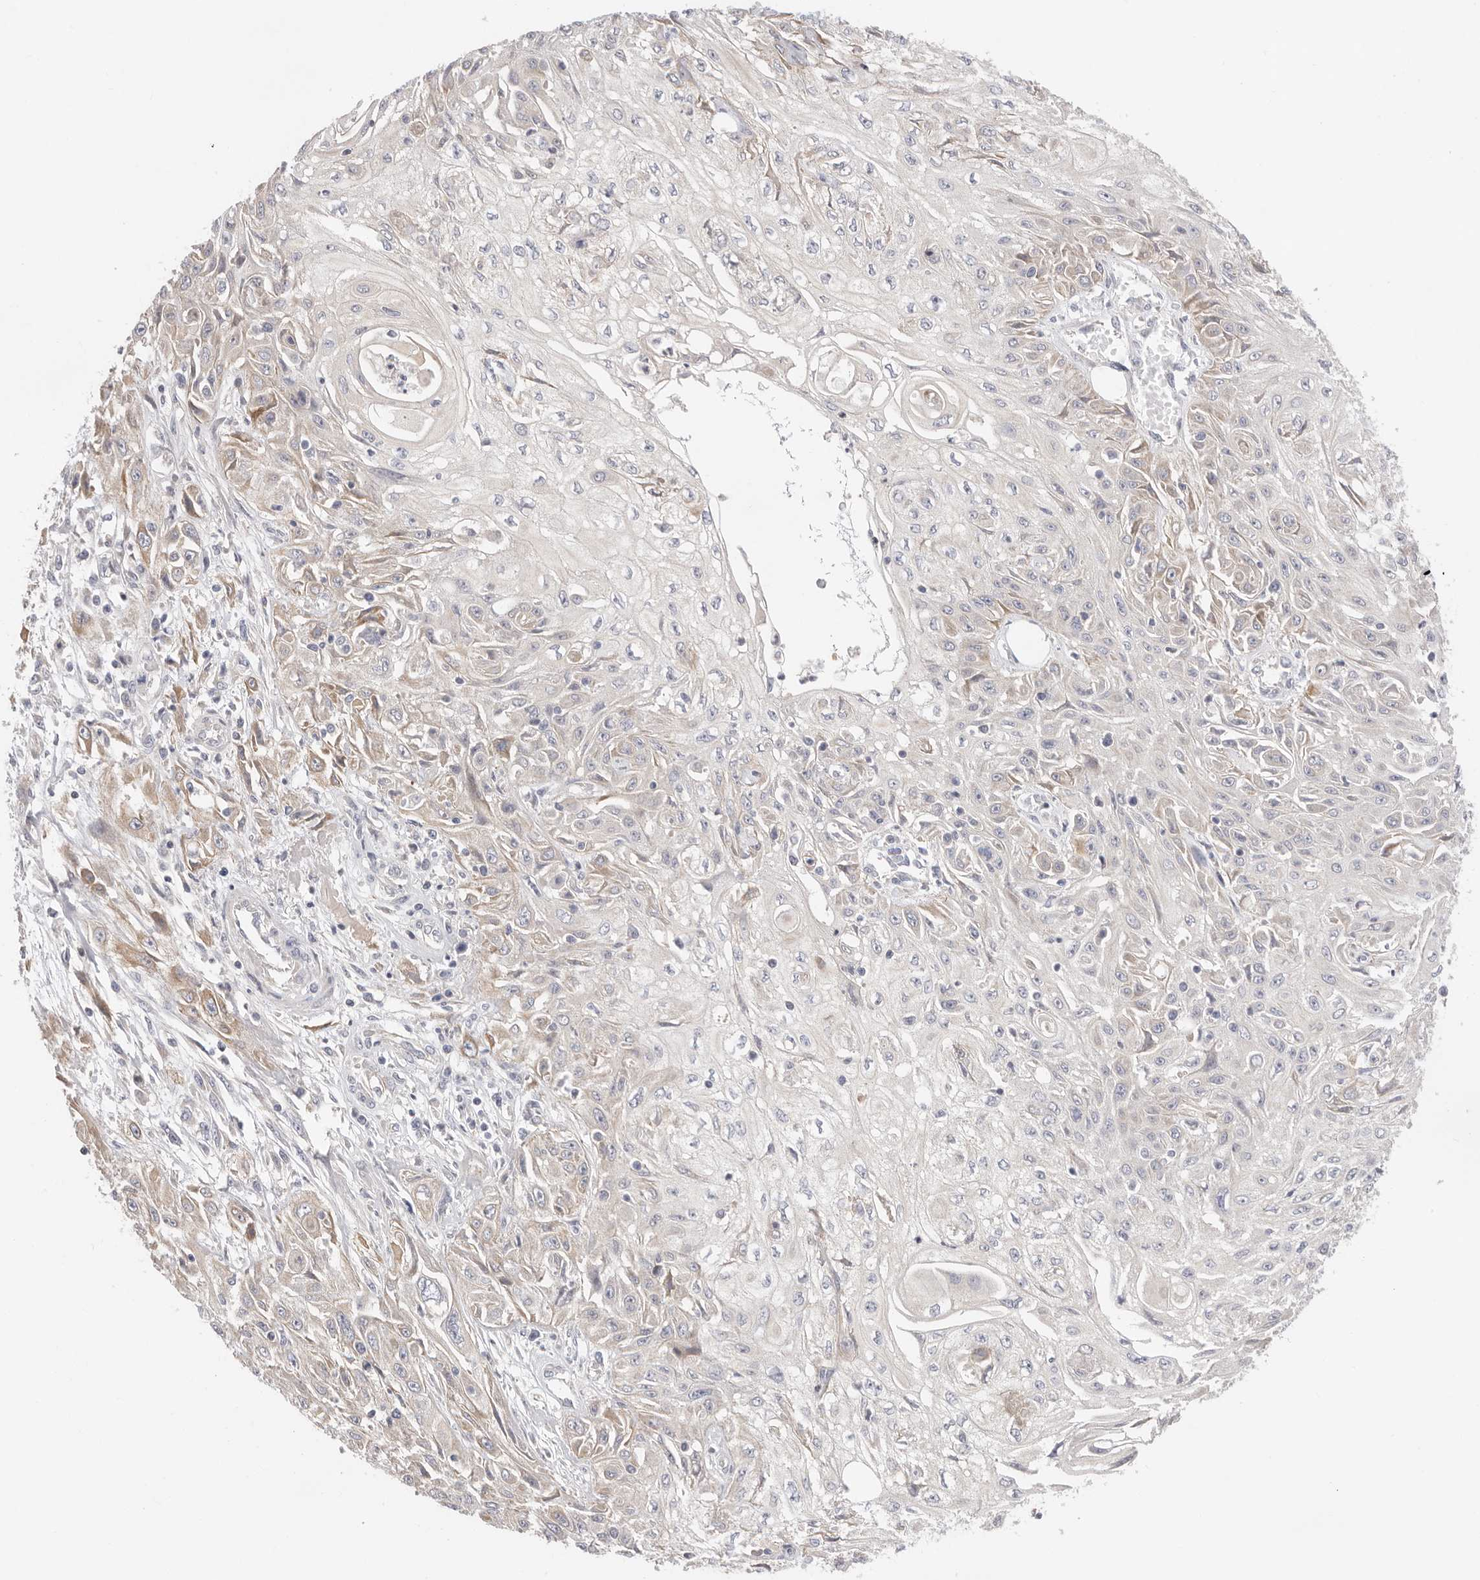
{"staining": {"intensity": "weak", "quantity": "25%-75%", "location": "cytoplasmic/membranous"}, "tissue": "skin cancer", "cell_type": "Tumor cells", "image_type": "cancer", "snomed": [{"axis": "morphology", "description": "Squamous cell carcinoma, NOS"}, {"axis": "morphology", "description": "Squamous cell carcinoma, metastatic, NOS"}, {"axis": "topography", "description": "Skin"}, {"axis": "topography", "description": "Lymph node"}], "caption": "Weak cytoplasmic/membranous staining for a protein is appreciated in about 25%-75% of tumor cells of skin metastatic squamous cell carcinoma using immunohistochemistry.", "gene": "USH1C", "patient": {"sex": "male", "age": 75}}